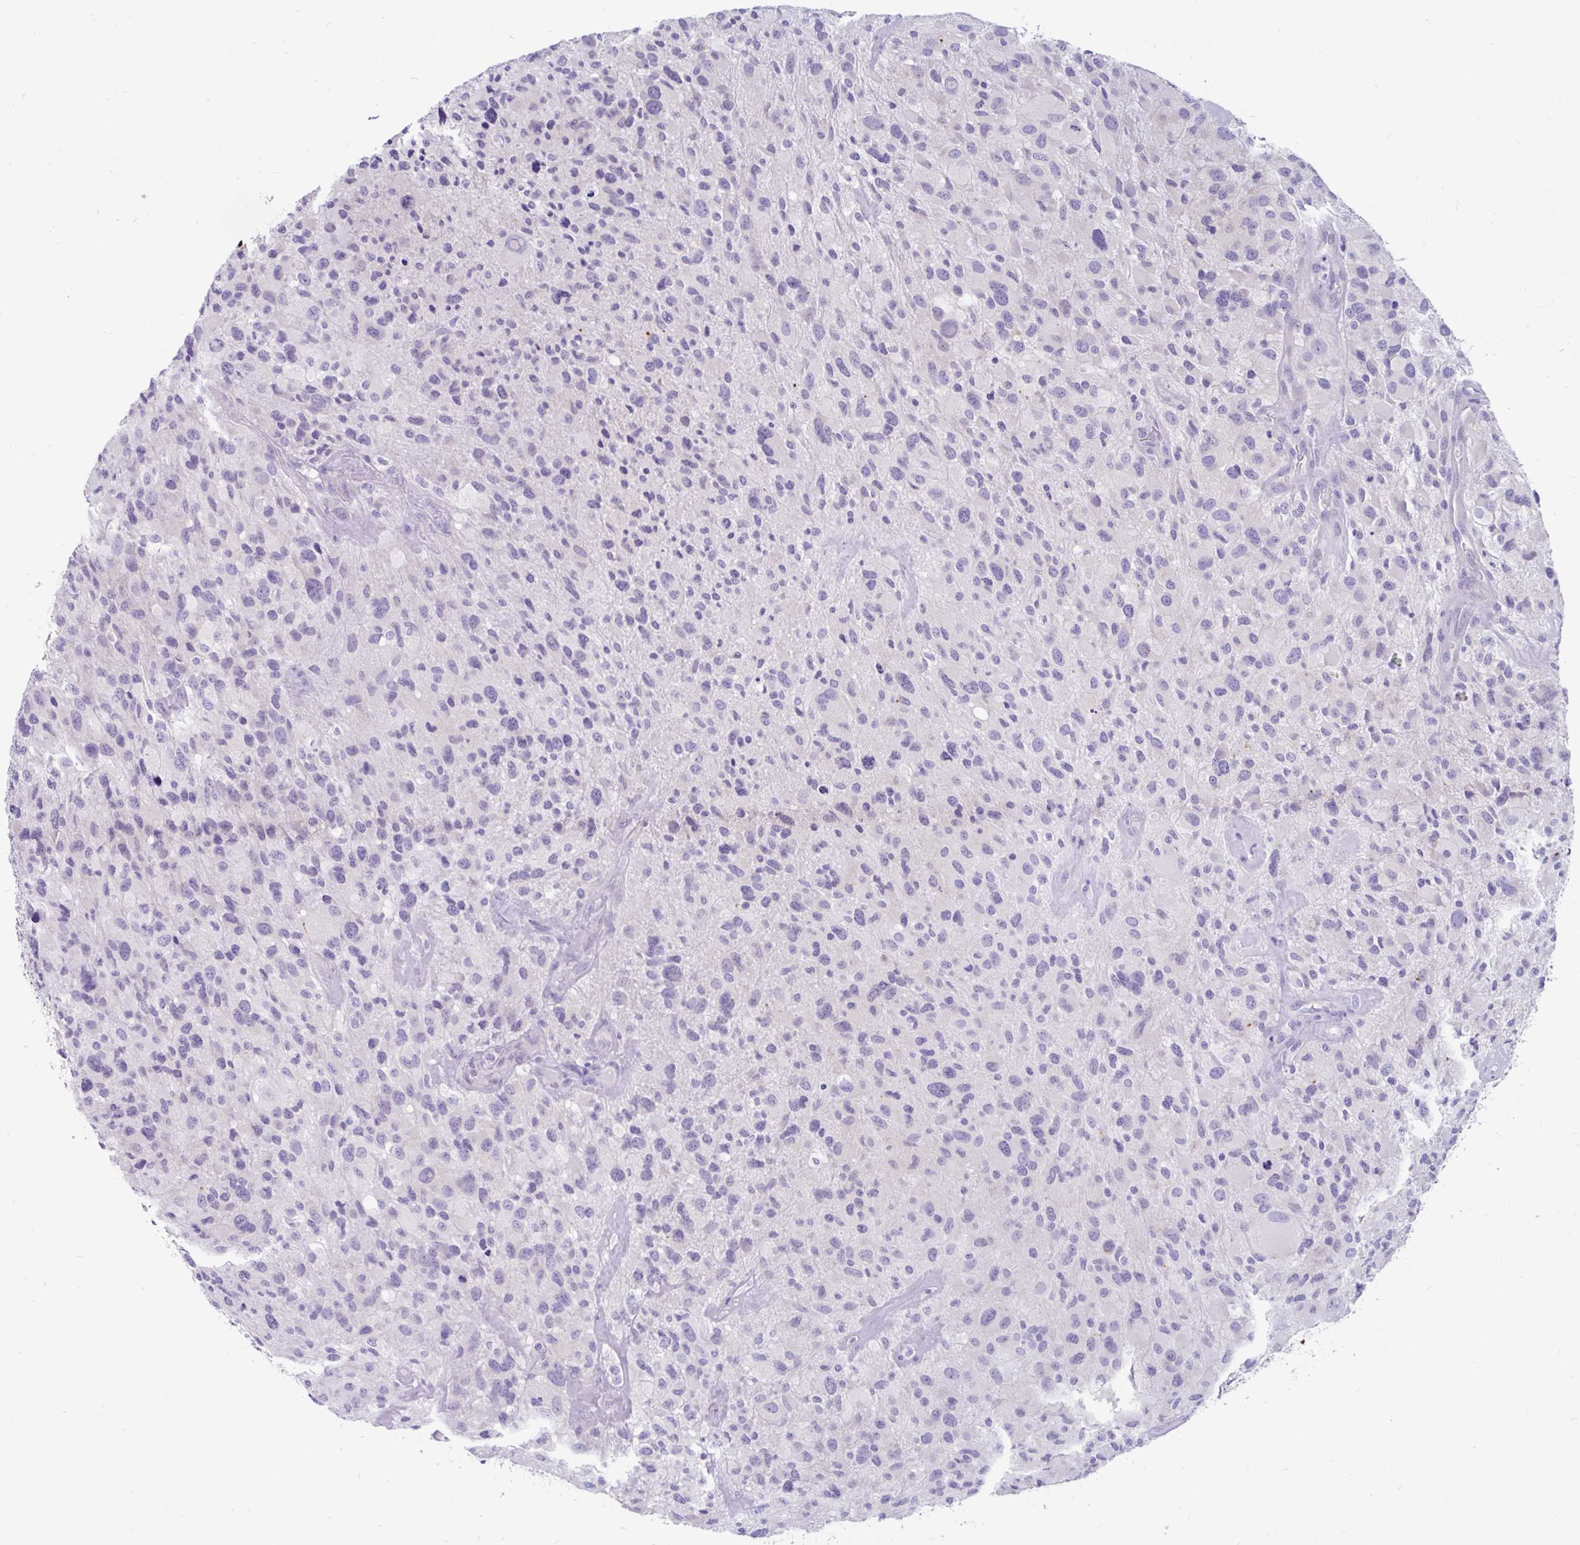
{"staining": {"intensity": "negative", "quantity": "none", "location": "none"}, "tissue": "glioma", "cell_type": "Tumor cells", "image_type": "cancer", "snomed": [{"axis": "morphology", "description": "Glioma, malignant, High grade"}, {"axis": "topography", "description": "Brain"}], "caption": "Tumor cells are negative for brown protein staining in malignant glioma (high-grade). Nuclei are stained in blue.", "gene": "KIAA2013", "patient": {"sex": "female", "age": 67}}